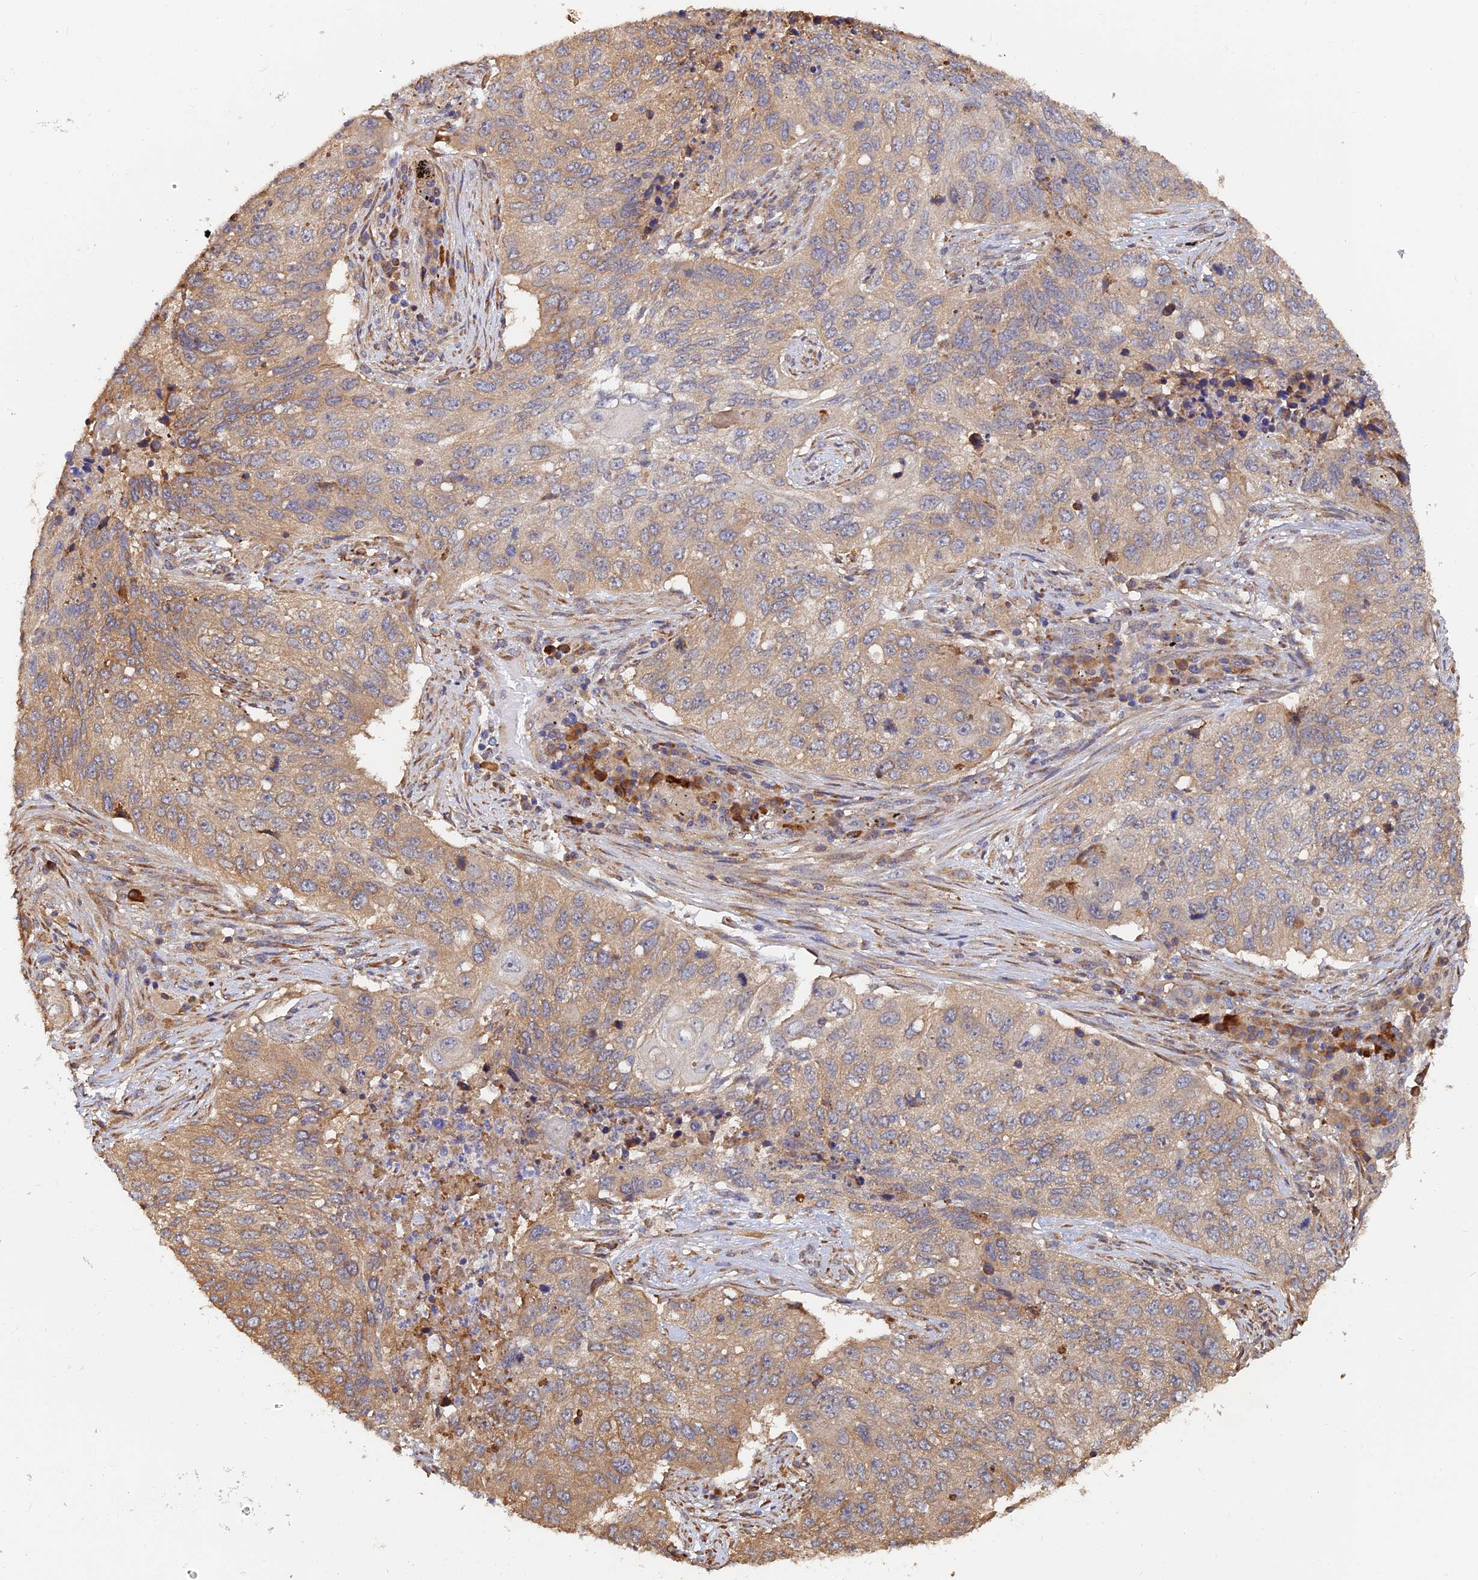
{"staining": {"intensity": "moderate", "quantity": "<25%", "location": "cytoplasmic/membranous"}, "tissue": "lung cancer", "cell_type": "Tumor cells", "image_type": "cancer", "snomed": [{"axis": "morphology", "description": "Squamous cell carcinoma, NOS"}, {"axis": "topography", "description": "Lung"}], "caption": "Protein staining of squamous cell carcinoma (lung) tissue exhibits moderate cytoplasmic/membranous positivity in approximately <25% of tumor cells.", "gene": "WBP11", "patient": {"sex": "female", "age": 63}}